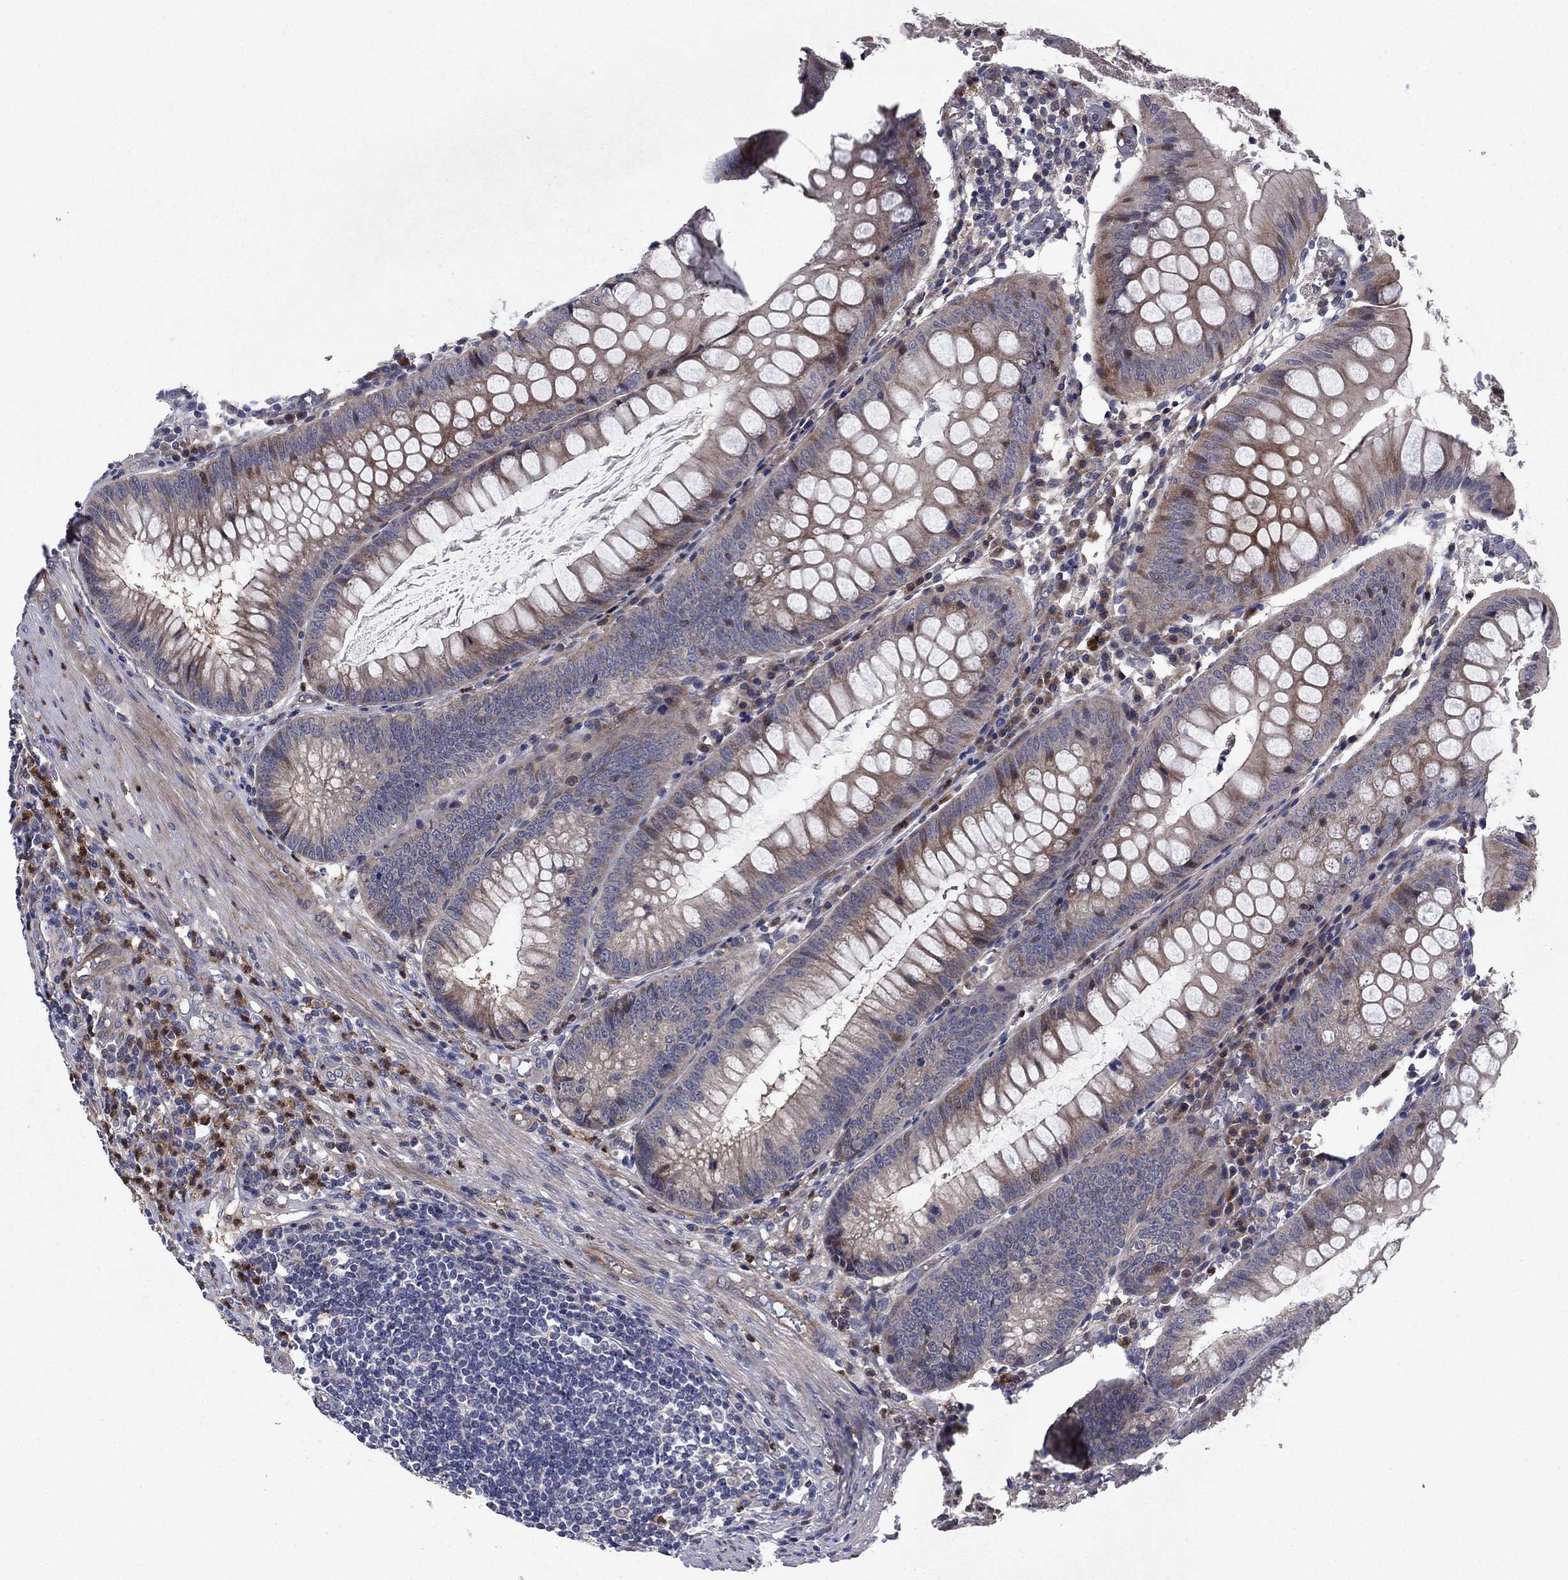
{"staining": {"intensity": "strong", "quantity": "<25%", "location": "cytoplasmic/membranous"}, "tissue": "appendix", "cell_type": "Glandular cells", "image_type": "normal", "snomed": [{"axis": "morphology", "description": "Normal tissue, NOS"}, {"axis": "morphology", "description": "Inflammation, NOS"}, {"axis": "topography", "description": "Appendix"}], "caption": "Strong cytoplasmic/membranous staining is present in about <25% of glandular cells in unremarkable appendix.", "gene": "MSRB1", "patient": {"sex": "male", "age": 16}}